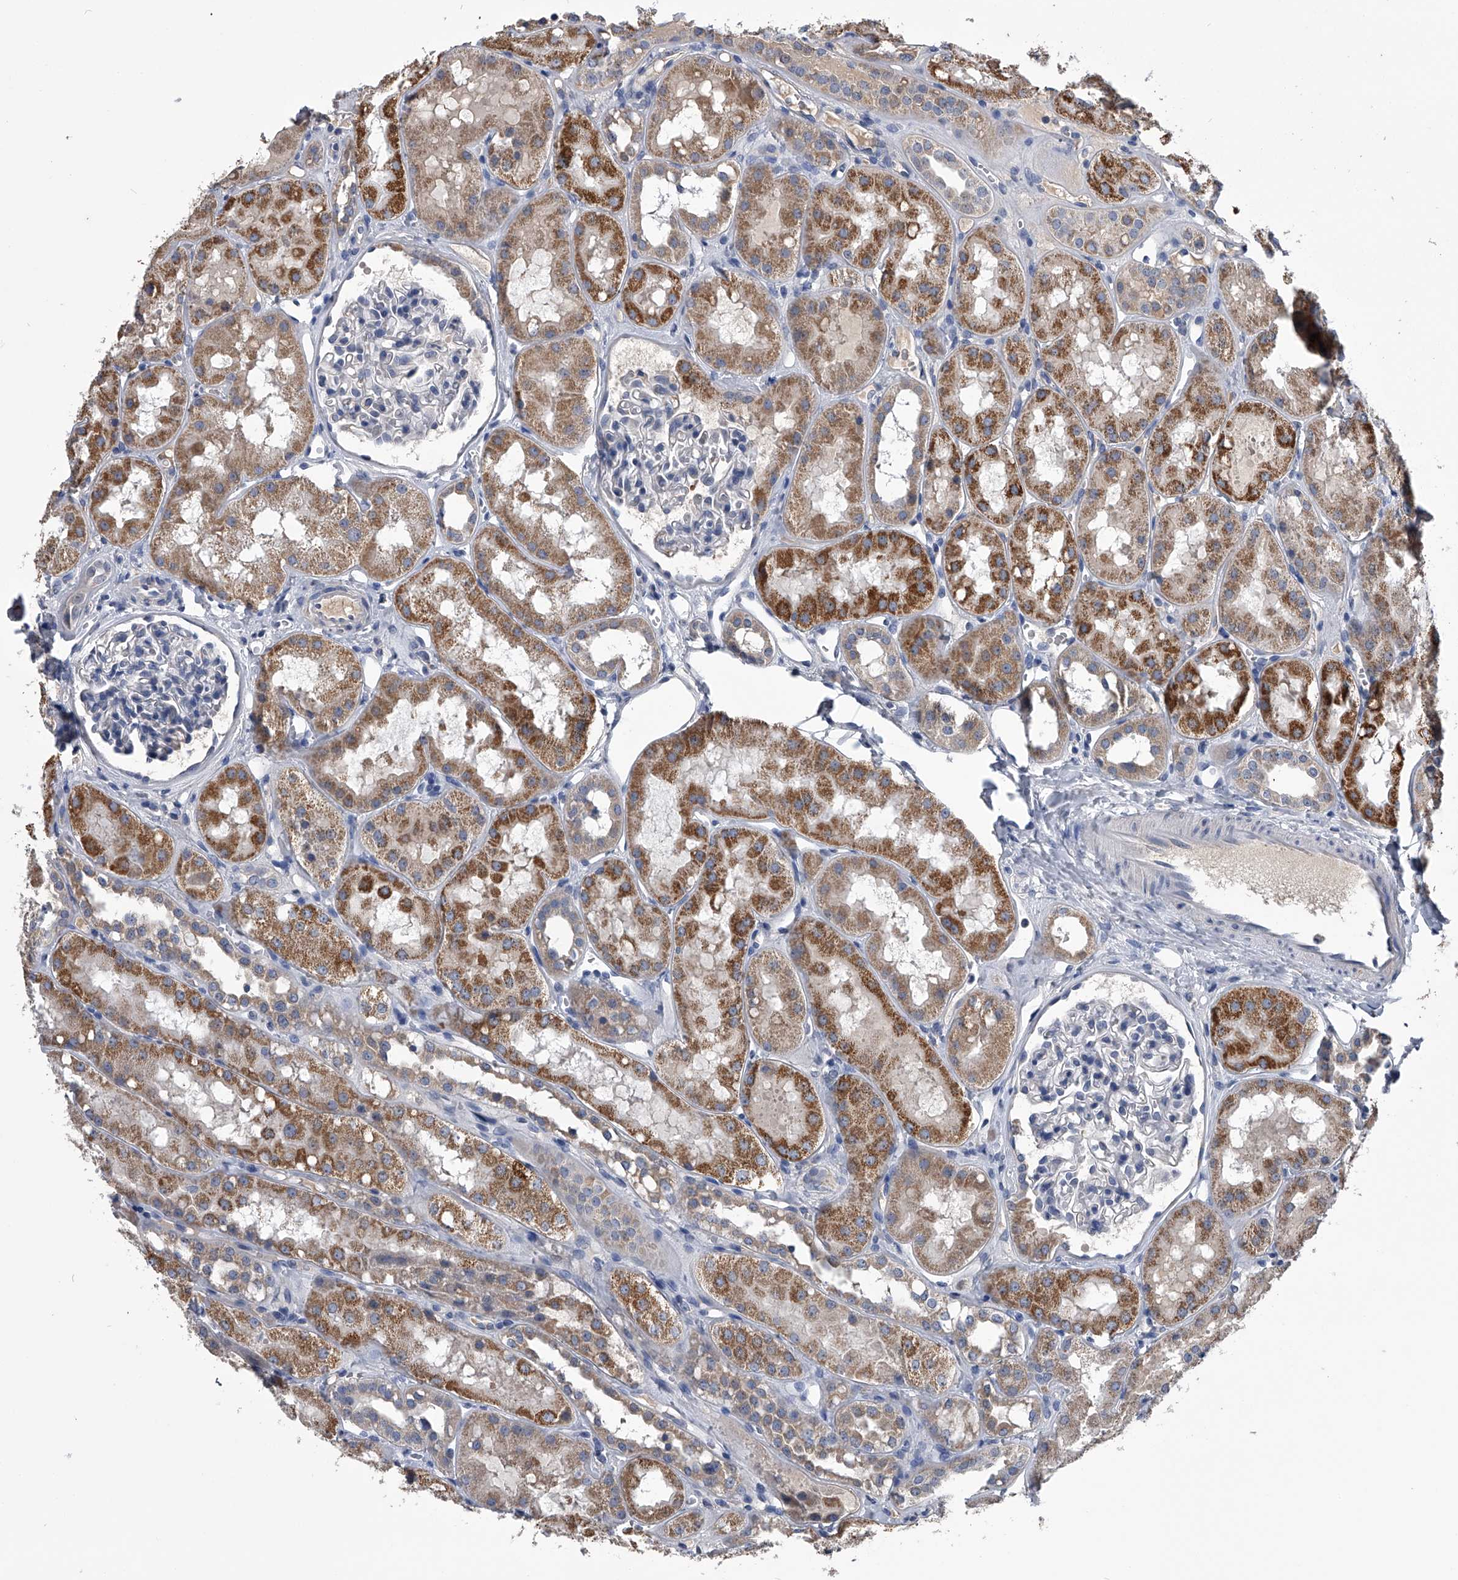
{"staining": {"intensity": "negative", "quantity": "none", "location": "none"}, "tissue": "kidney", "cell_type": "Cells in glomeruli", "image_type": "normal", "snomed": [{"axis": "morphology", "description": "Normal tissue, NOS"}, {"axis": "topography", "description": "Kidney"}], "caption": "High power microscopy photomicrograph of an IHC image of unremarkable kidney, revealing no significant expression in cells in glomeruli. (DAB (3,3'-diaminobenzidine) immunohistochemistry (IHC) visualized using brightfield microscopy, high magnification).", "gene": "OAT", "patient": {"sex": "male", "age": 16}}